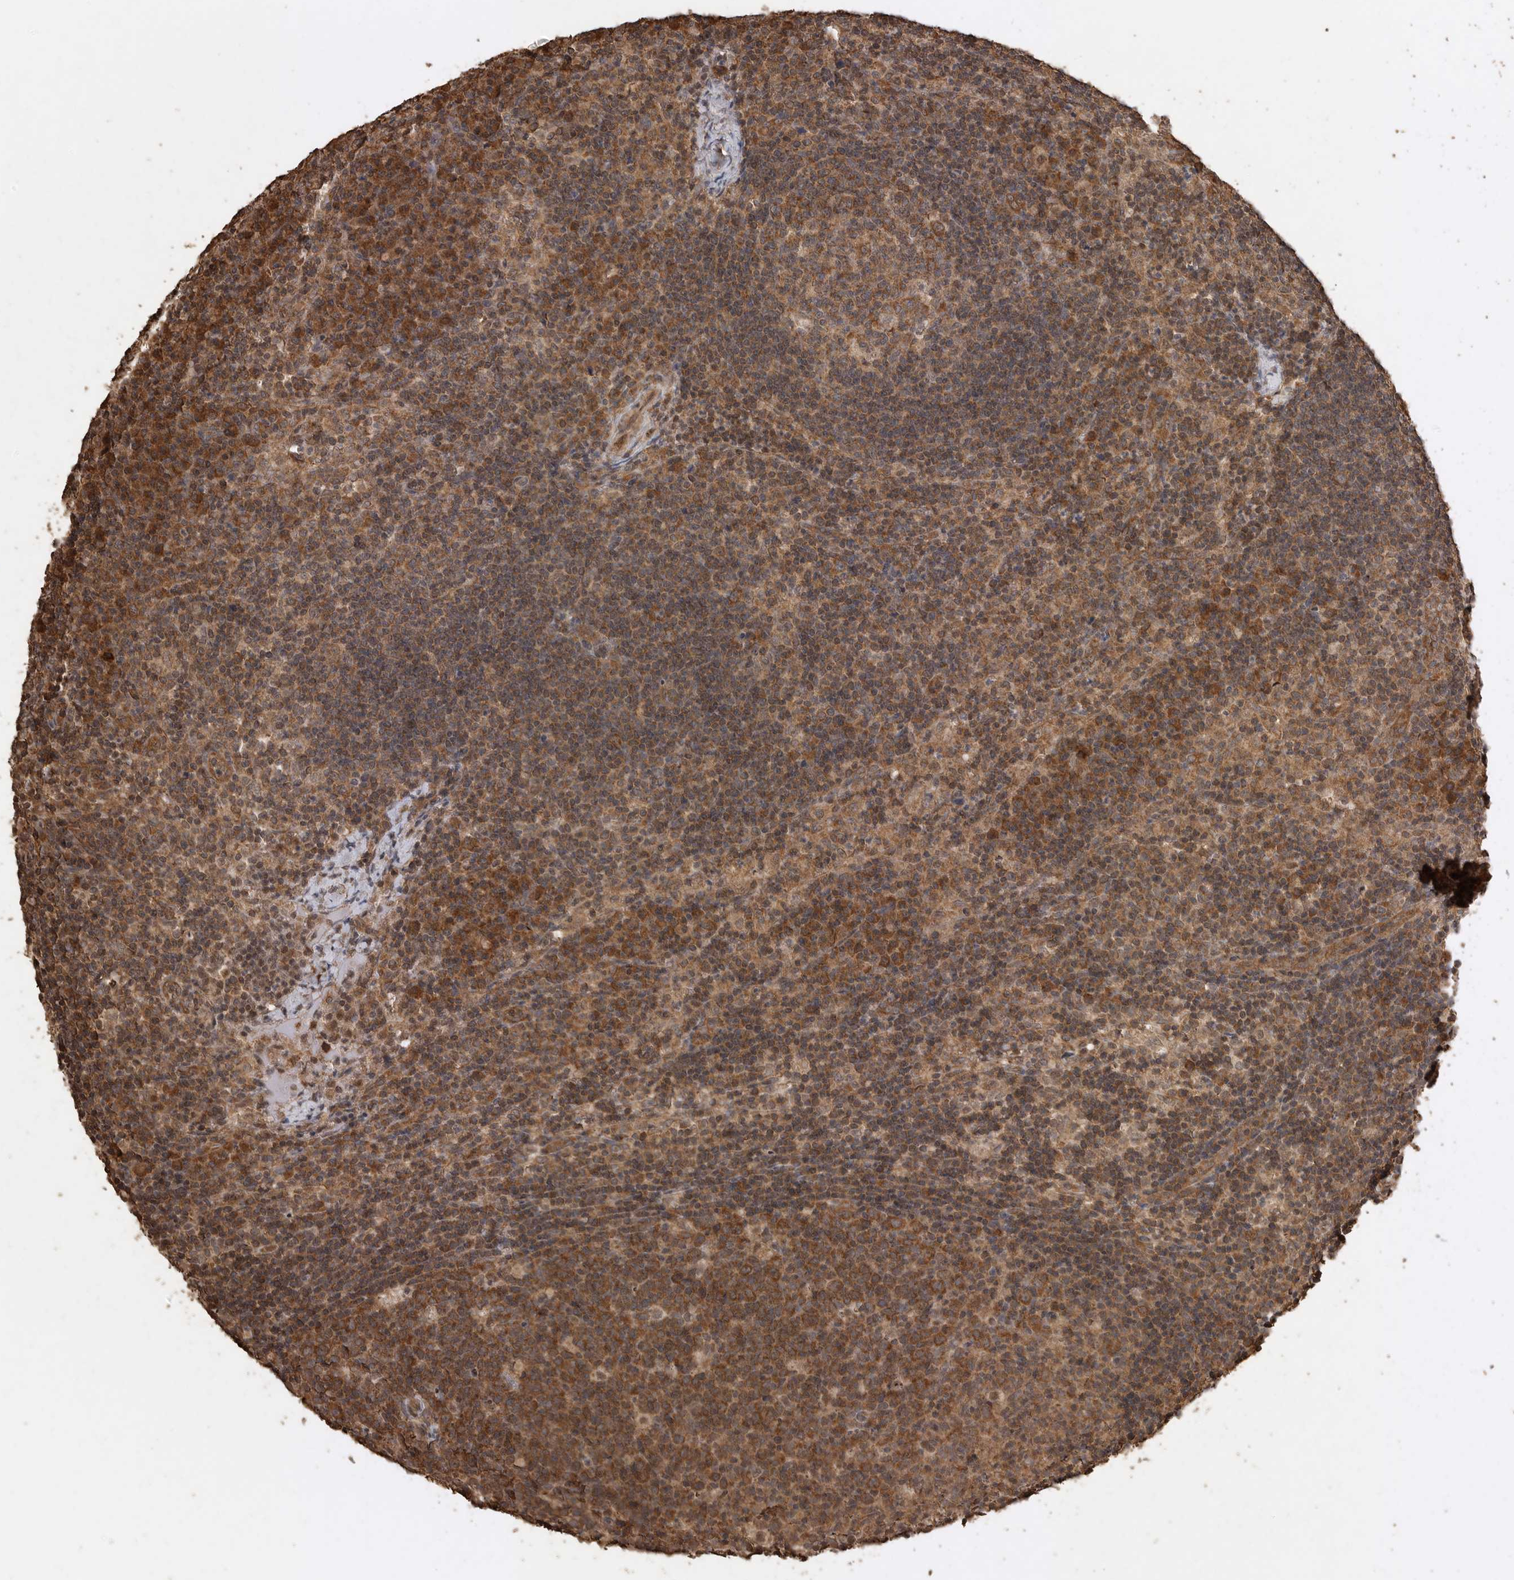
{"staining": {"intensity": "strong", "quantity": ">75%", "location": "cytoplasmic/membranous"}, "tissue": "lymph node", "cell_type": "Germinal center cells", "image_type": "normal", "snomed": [{"axis": "morphology", "description": "Normal tissue, NOS"}, {"axis": "morphology", "description": "Inflammation, NOS"}, {"axis": "topography", "description": "Lymph node"}], "caption": "Protein staining by immunohistochemistry (IHC) displays strong cytoplasmic/membranous expression in approximately >75% of germinal center cells in normal lymph node.", "gene": "PINK1", "patient": {"sex": "male", "age": 55}}